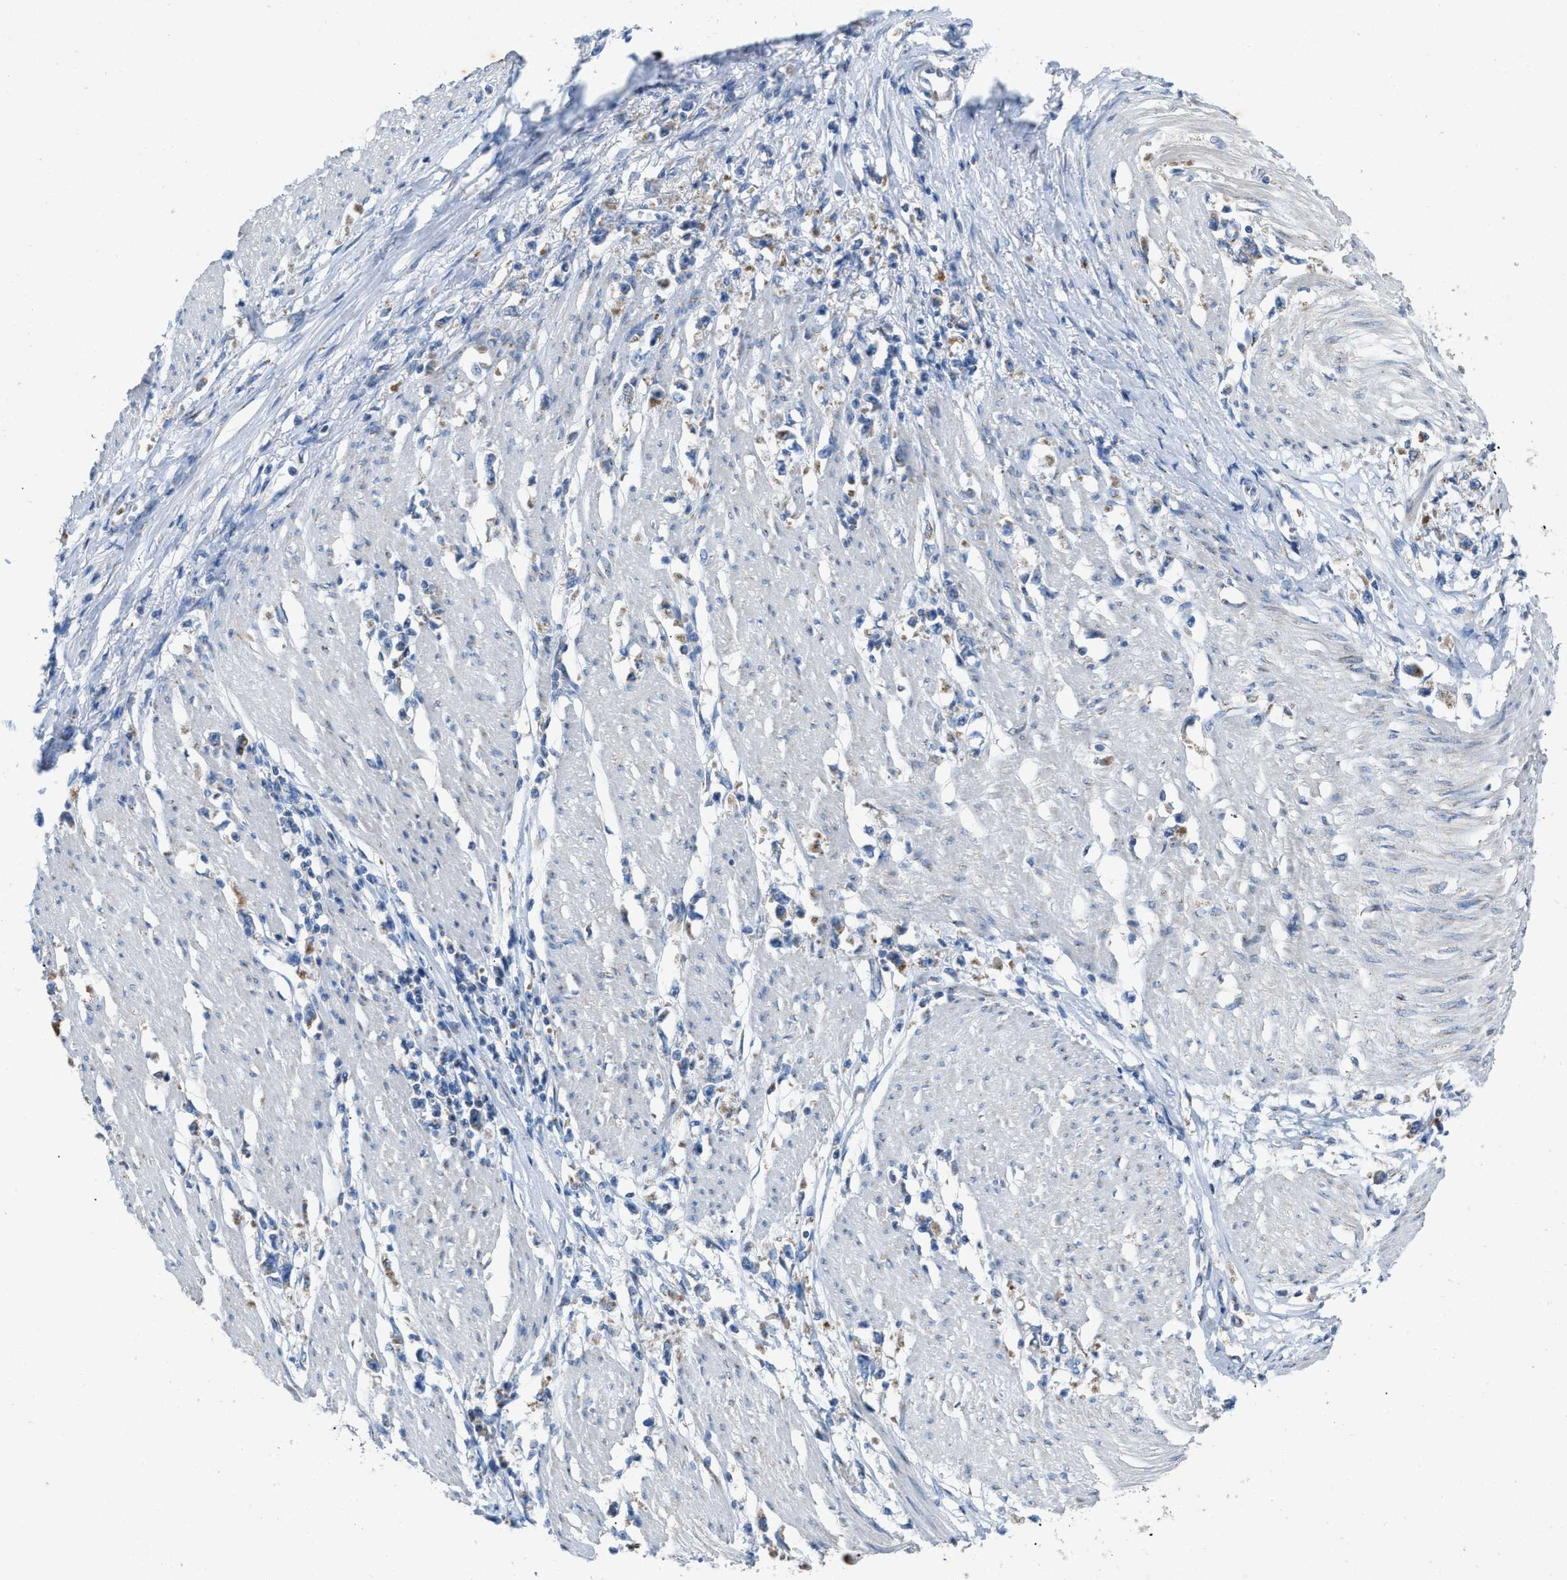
{"staining": {"intensity": "moderate", "quantity": "<25%", "location": "cytoplasmic/membranous"}, "tissue": "stomach cancer", "cell_type": "Tumor cells", "image_type": "cancer", "snomed": [{"axis": "morphology", "description": "Adenocarcinoma, NOS"}, {"axis": "topography", "description": "Stomach"}], "caption": "Protein staining of adenocarcinoma (stomach) tissue shows moderate cytoplasmic/membranous staining in approximately <25% of tumor cells. (IHC, brightfield microscopy, high magnification).", "gene": "ETFB", "patient": {"sex": "female", "age": 59}}